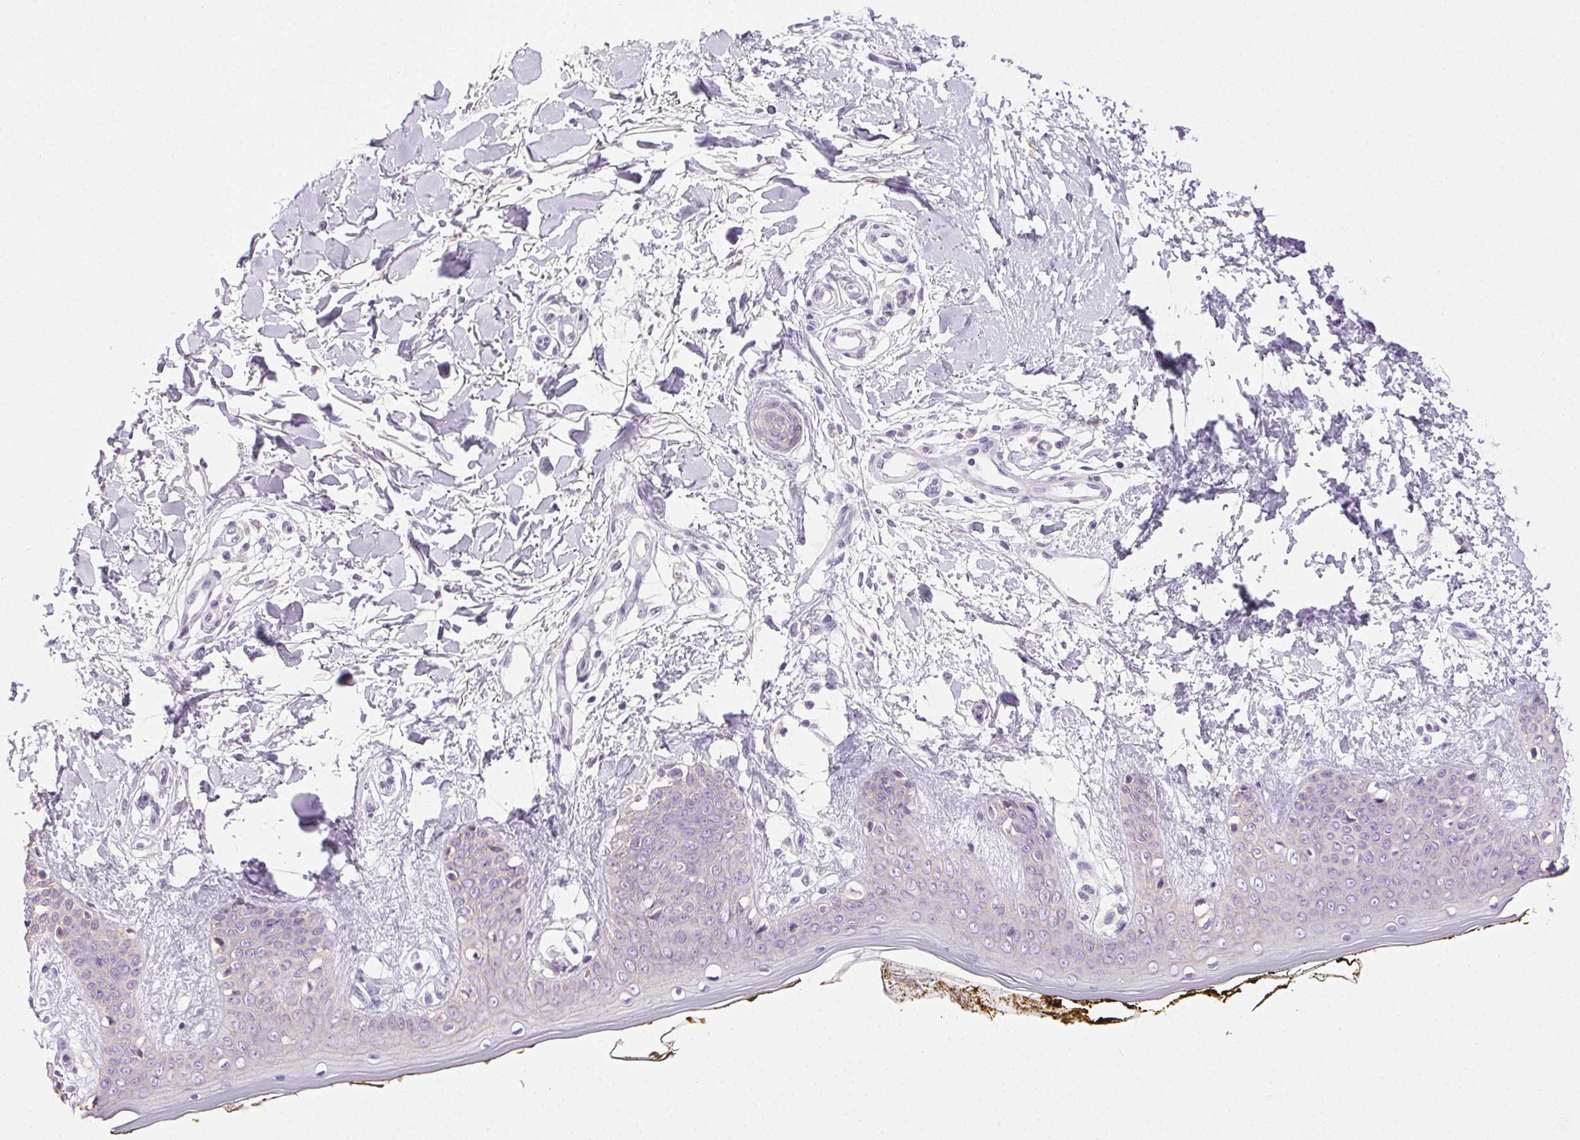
{"staining": {"intensity": "weak", "quantity": "<25%", "location": "cytoplasmic/membranous"}, "tissue": "skin", "cell_type": "Fibroblasts", "image_type": "normal", "snomed": [{"axis": "morphology", "description": "Normal tissue, NOS"}, {"axis": "topography", "description": "Skin"}], "caption": "The micrograph demonstrates no significant staining in fibroblasts of skin.", "gene": "CLDN10", "patient": {"sex": "female", "age": 34}}